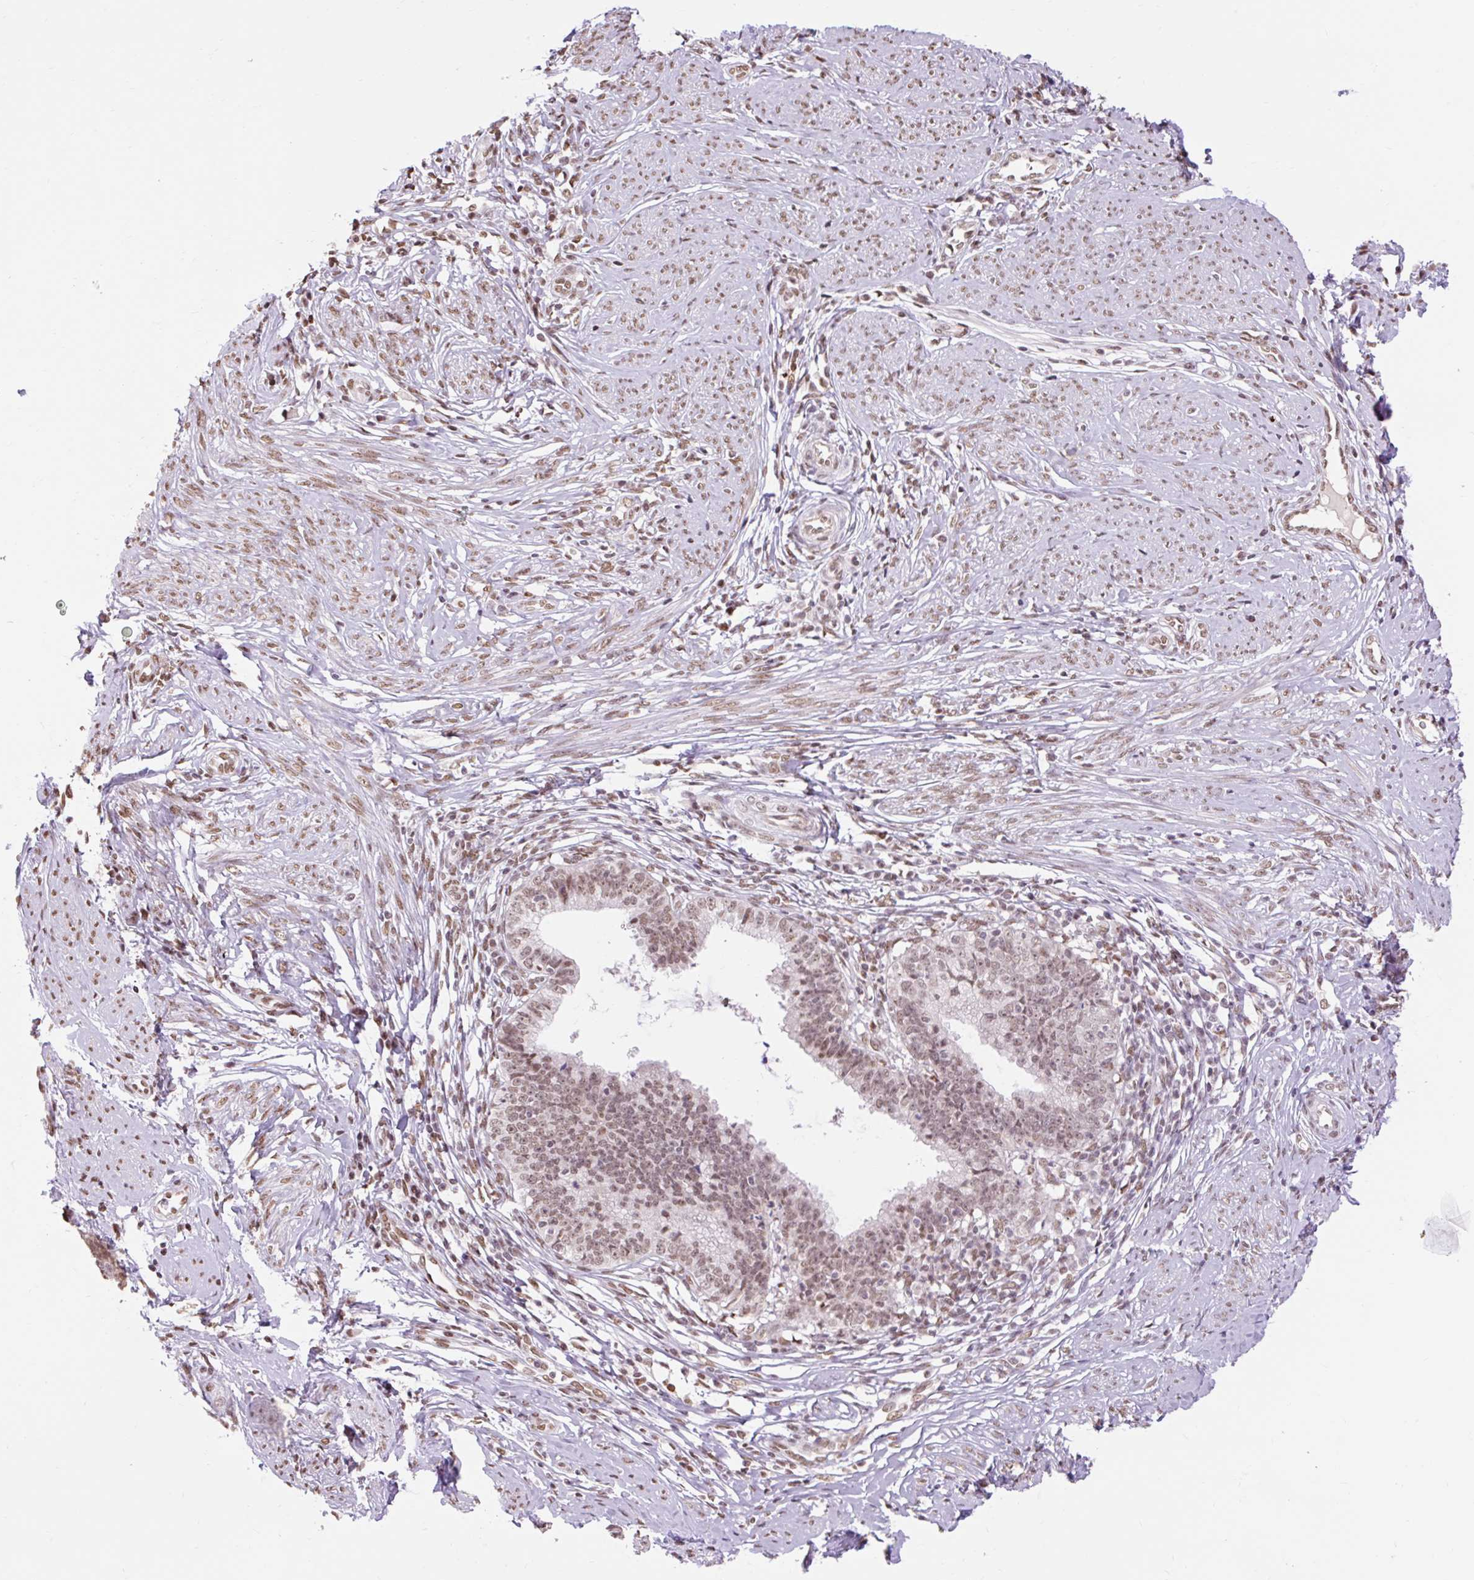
{"staining": {"intensity": "moderate", "quantity": ">75%", "location": "nuclear"}, "tissue": "cervical cancer", "cell_type": "Tumor cells", "image_type": "cancer", "snomed": [{"axis": "morphology", "description": "Adenocarcinoma, NOS"}, {"axis": "topography", "description": "Cervix"}], "caption": "Adenocarcinoma (cervical) was stained to show a protein in brown. There is medium levels of moderate nuclear expression in approximately >75% of tumor cells.", "gene": "NPIPB12", "patient": {"sex": "female", "age": 36}}